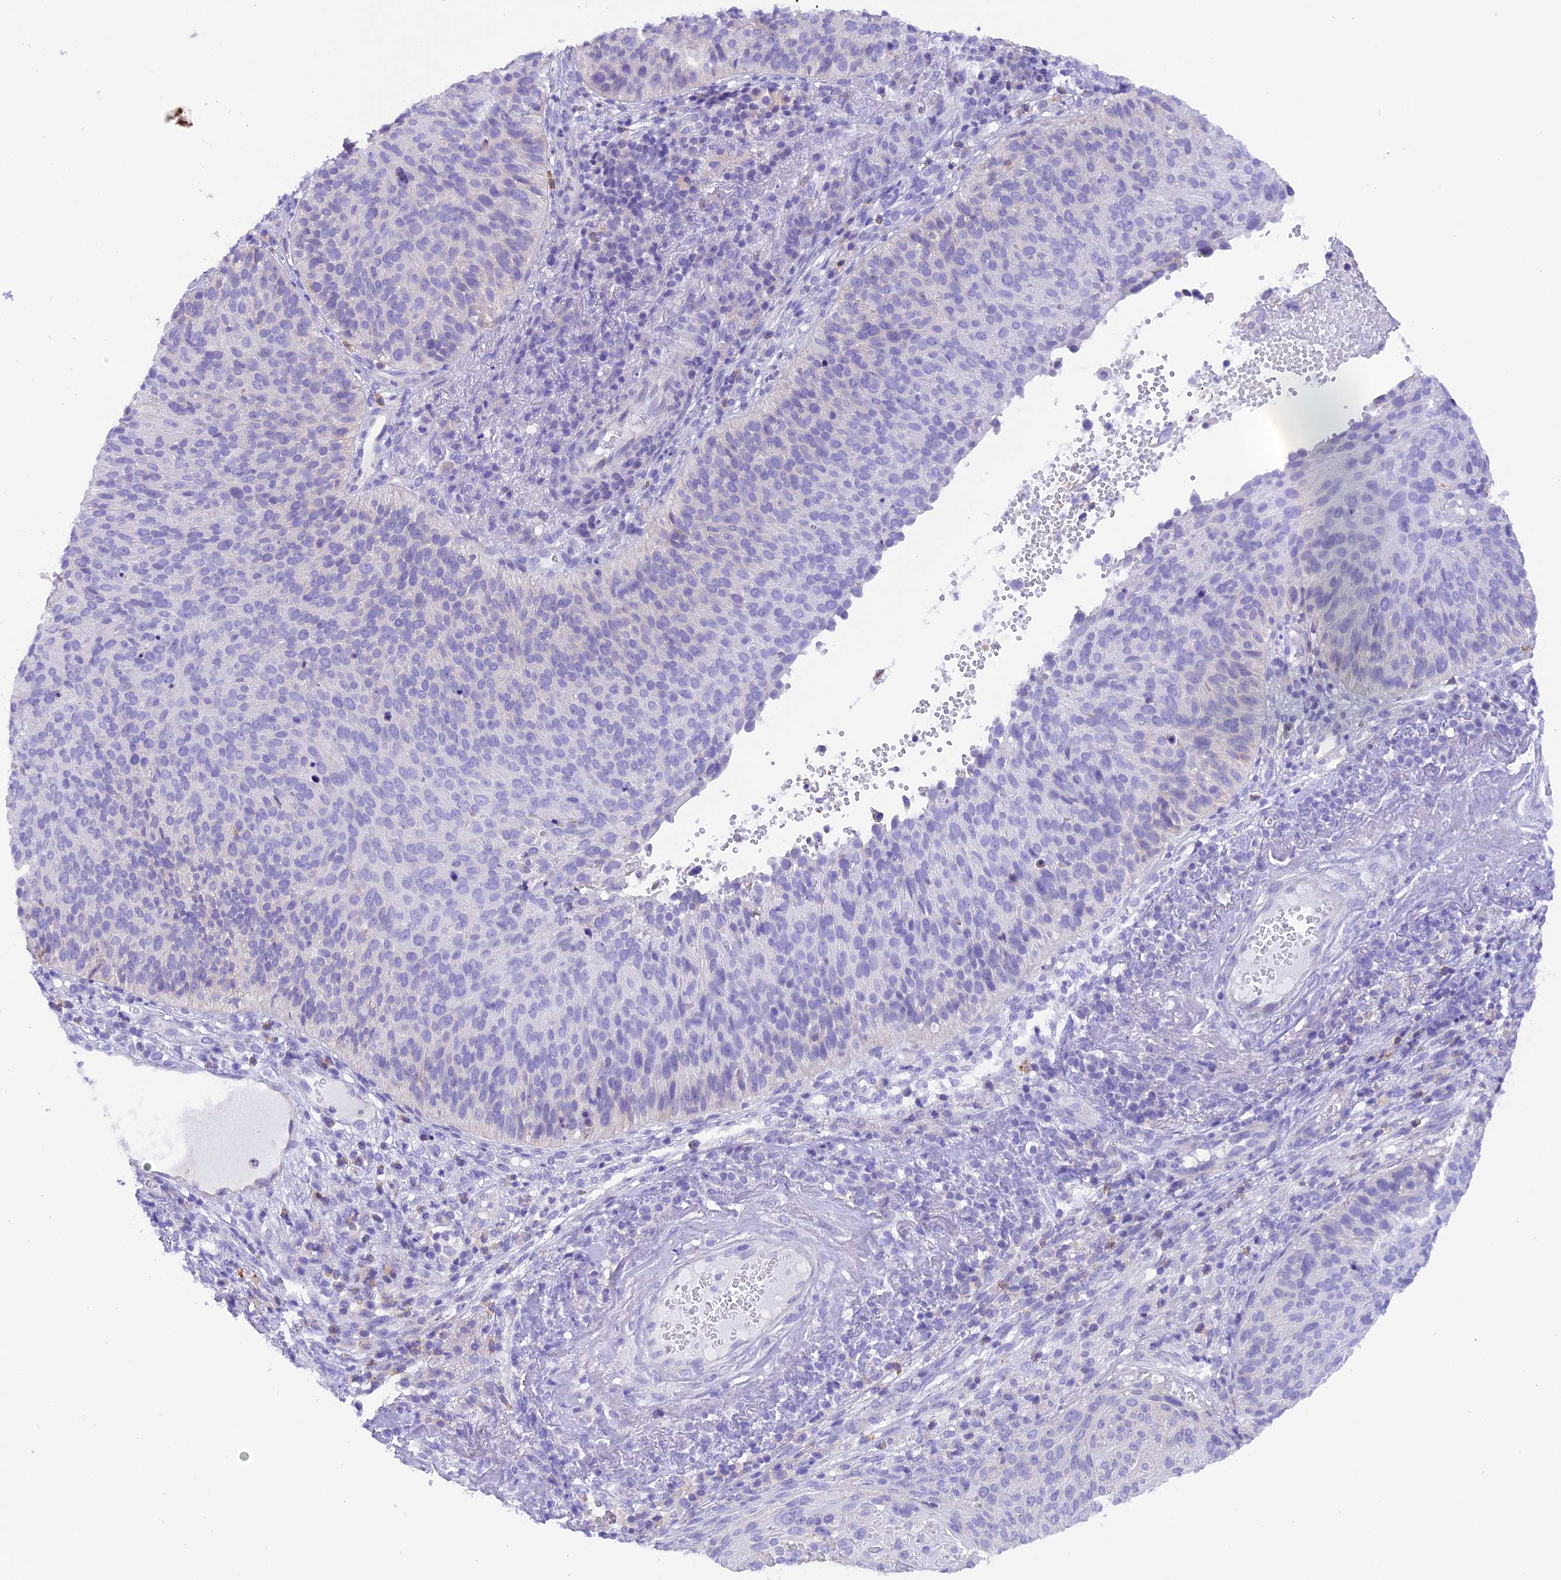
{"staining": {"intensity": "negative", "quantity": "none", "location": "none"}, "tissue": "cervical cancer", "cell_type": "Tumor cells", "image_type": "cancer", "snomed": [{"axis": "morphology", "description": "Squamous cell carcinoma, NOS"}, {"axis": "topography", "description": "Cervix"}], "caption": "A photomicrograph of human squamous cell carcinoma (cervical) is negative for staining in tumor cells.", "gene": "COL6A5", "patient": {"sex": "female", "age": 74}}